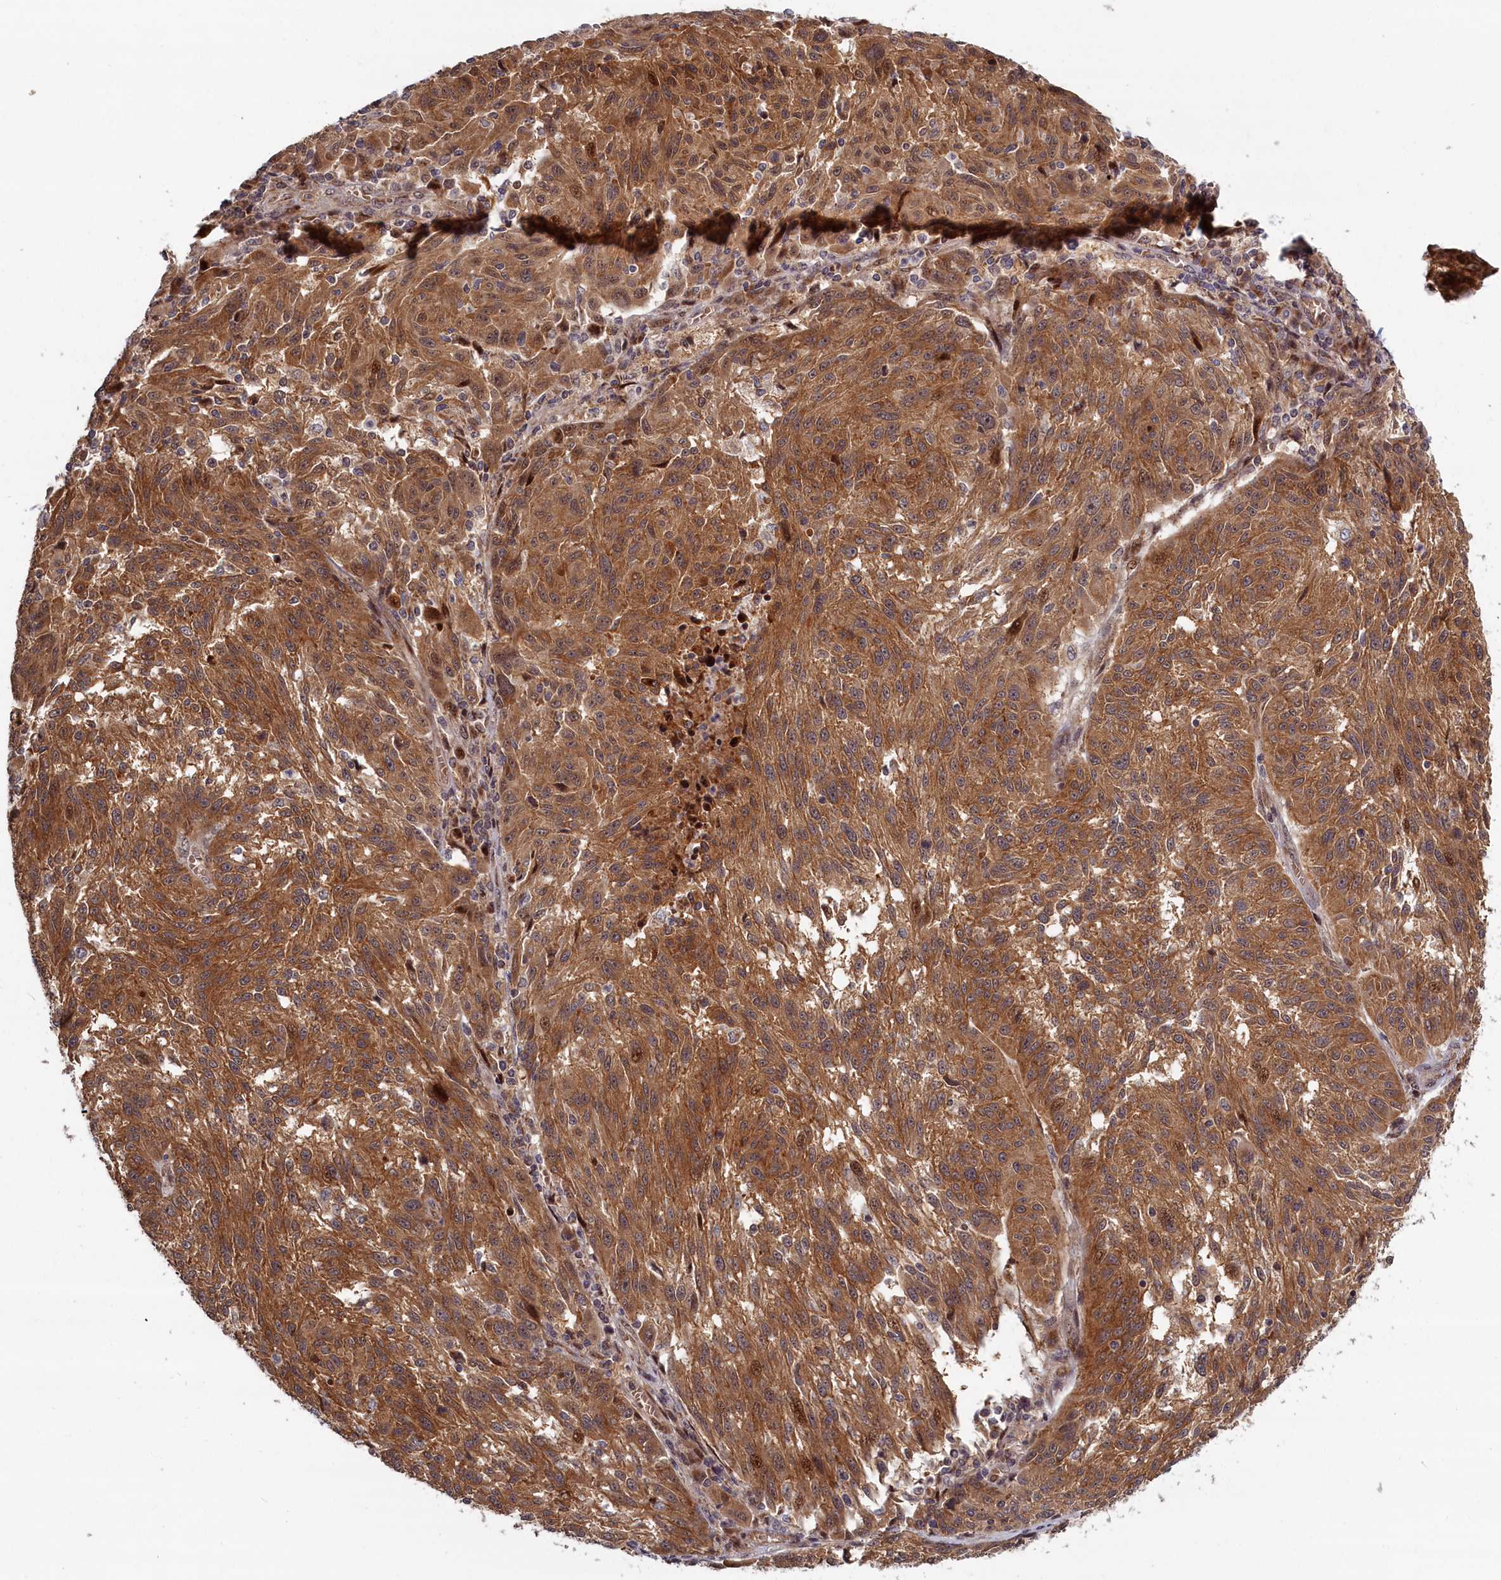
{"staining": {"intensity": "moderate", "quantity": ">75%", "location": "cytoplasmic/membranous"}, "tissue": "melanoma", "cell_type": "Tumor cells", "image_type": "cancer", "snomed": [{"axis": "morphology", "description": "Malignant melanoma, NOS"}, {"axis": "topography", "description": "Skin"}], "caption": "Human melanoma stained for a protein (brown) reveals moderate cytoplasmic/membranous positive expression in about >75% of tumor cells.", "gene": "PLA2G10", "patient": {"sex": "male", "age": 53}}